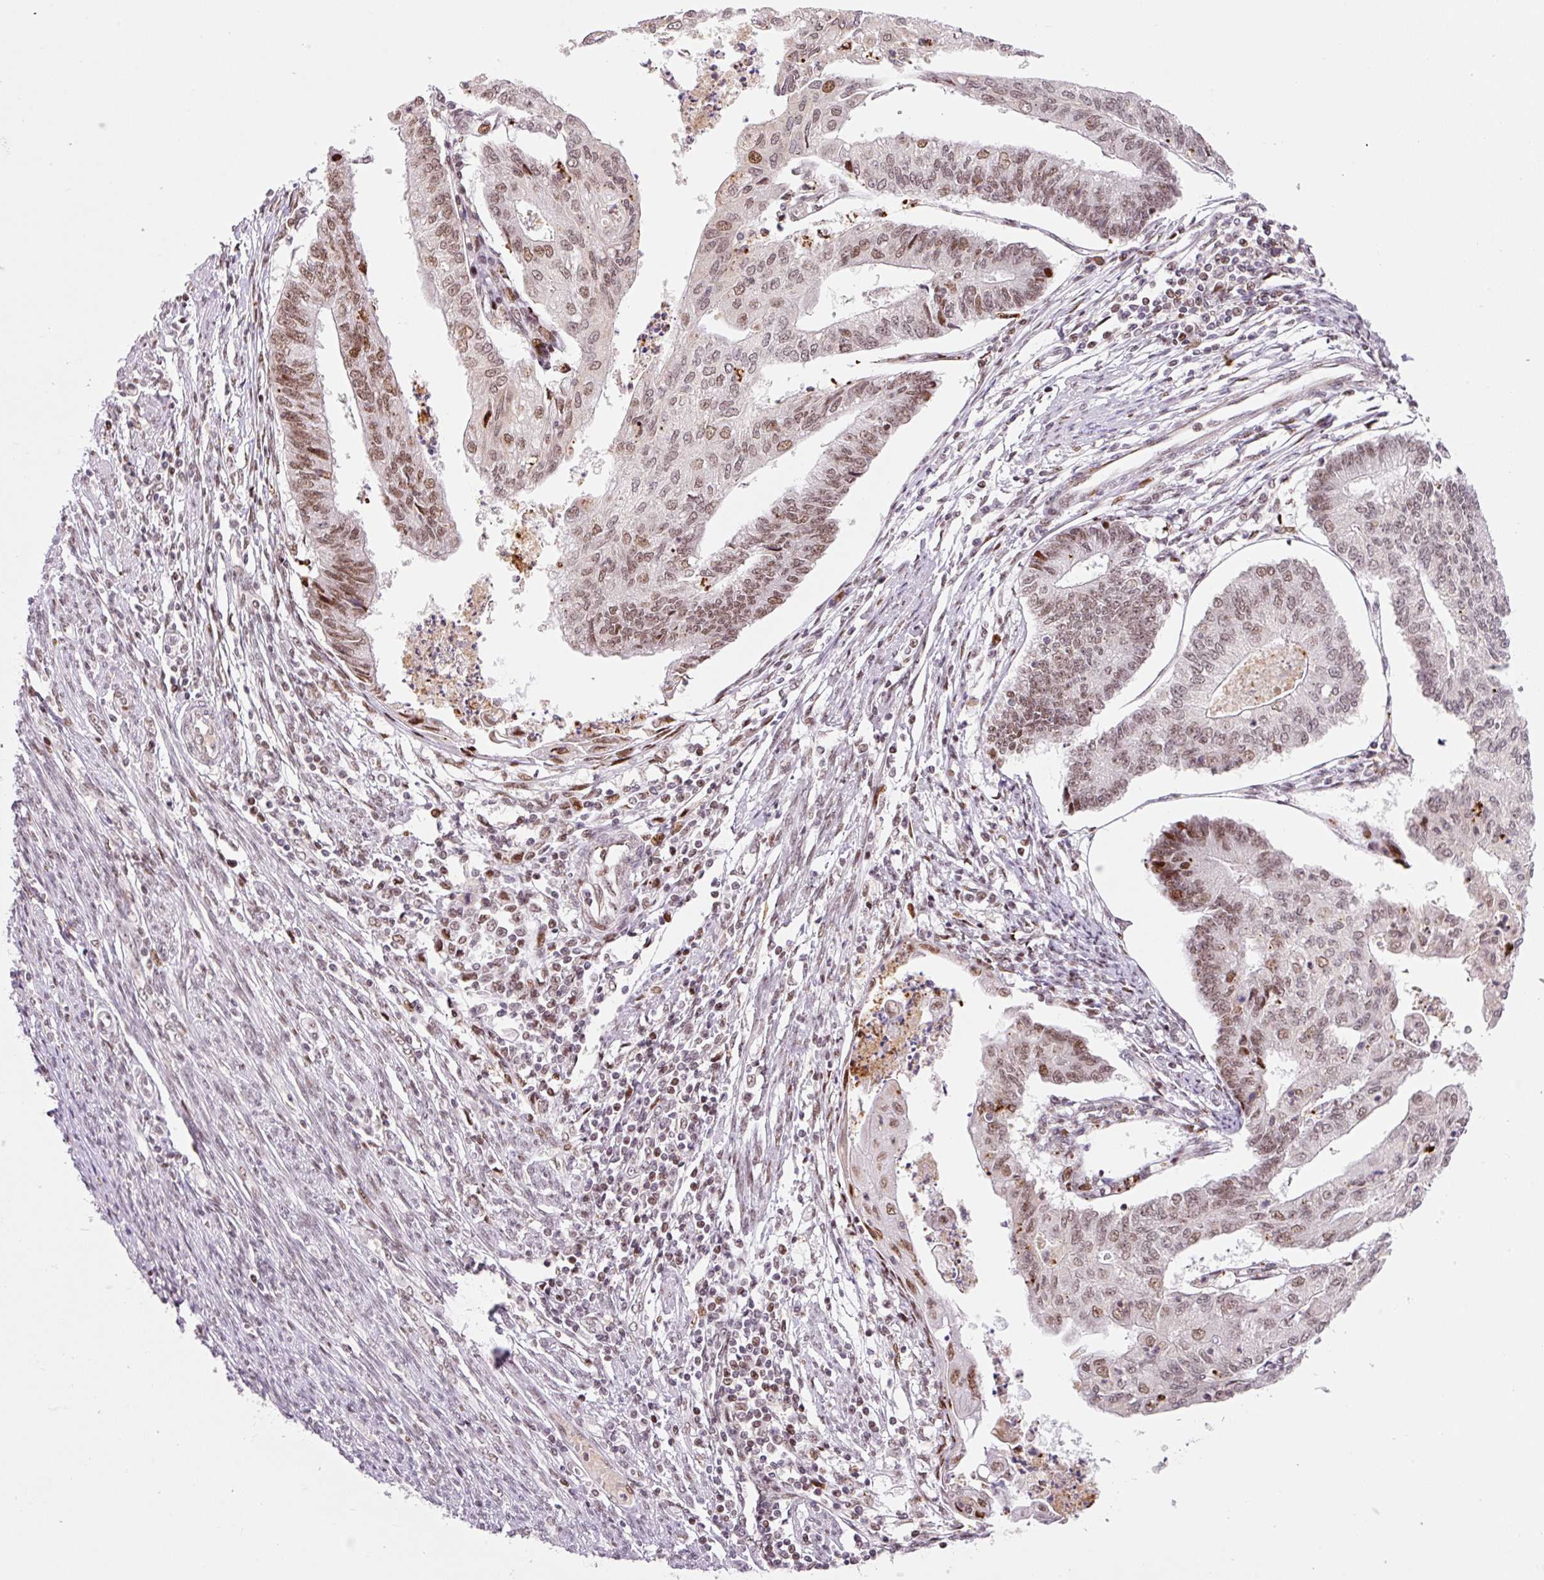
{"staining": {"intensity": "moderate", "quantity": "25%-75%", "location": "nuclear"}, "tissue": "endometrial cancer", "cell_type": "Tumor cells", "image_type": "cancer", "snomed": [{"axis": "morphology", "description": "Adenocarcinoma, NOS"}, {"axis": "topography", "description": "Endometrium"}], "caption": "Moderate nuclear positivity for a protein is seen in approximately 25%-75% of tumor cells of endometrial cancer using immunohistochemistry.", "gene": "CCNL2", "patient": {"sex": "female", "age": 56}}